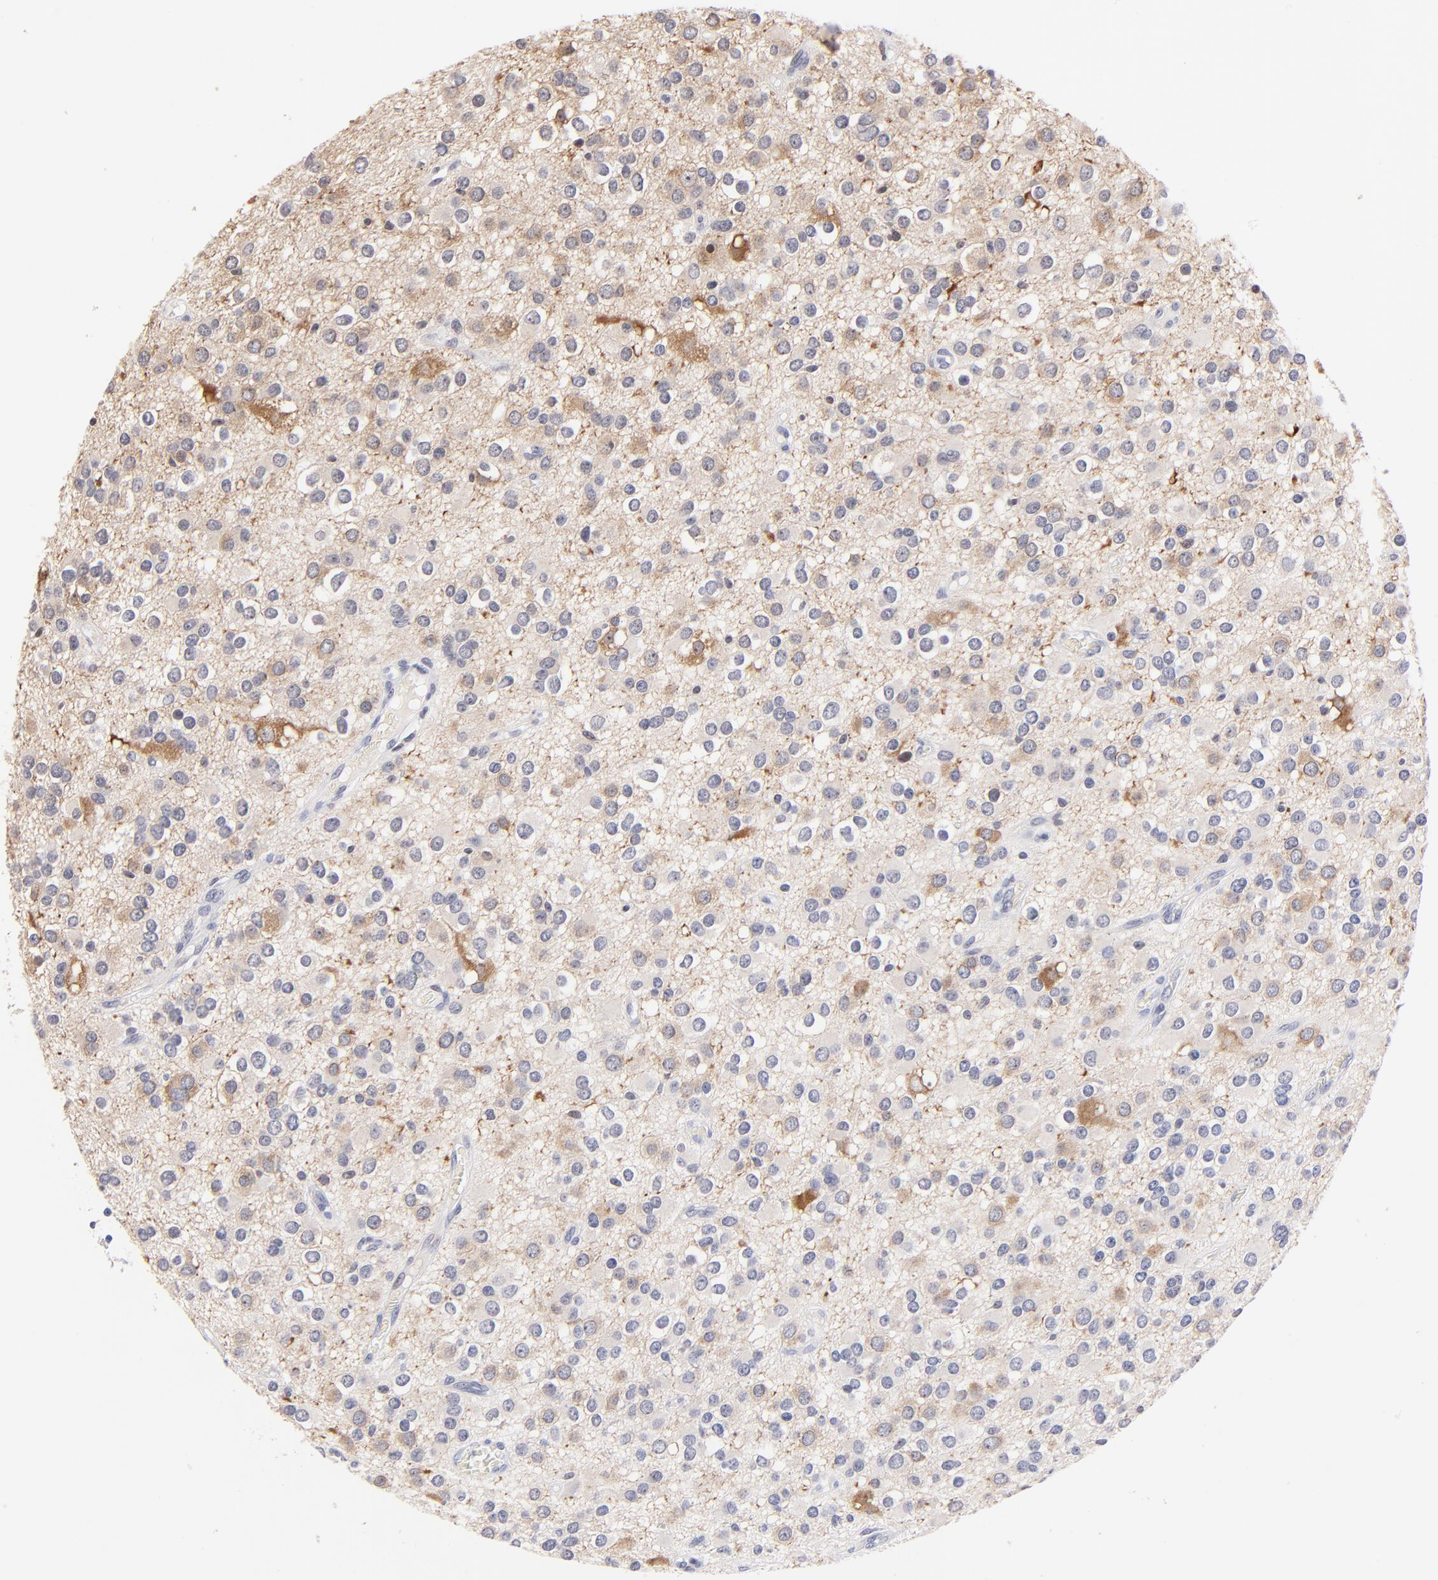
{"staining": {"intensity": "negative", "quantity": "none", "location": "none"}, "tissue": "glioma", "cell_type": "Tumor cells", "image_type": "cancer", "snomed": [{"axis": "morphology", "description": "Glioma, malignant, Low grade"}, {"axis": "topography", "description": "Brain"}], "caption": "Photomicrograph shows no protein expression in tumor cells of malignant low-grade glioma tissue.", "gene": "ZNF155", "patient": {"sex": "male", "age": 42}}